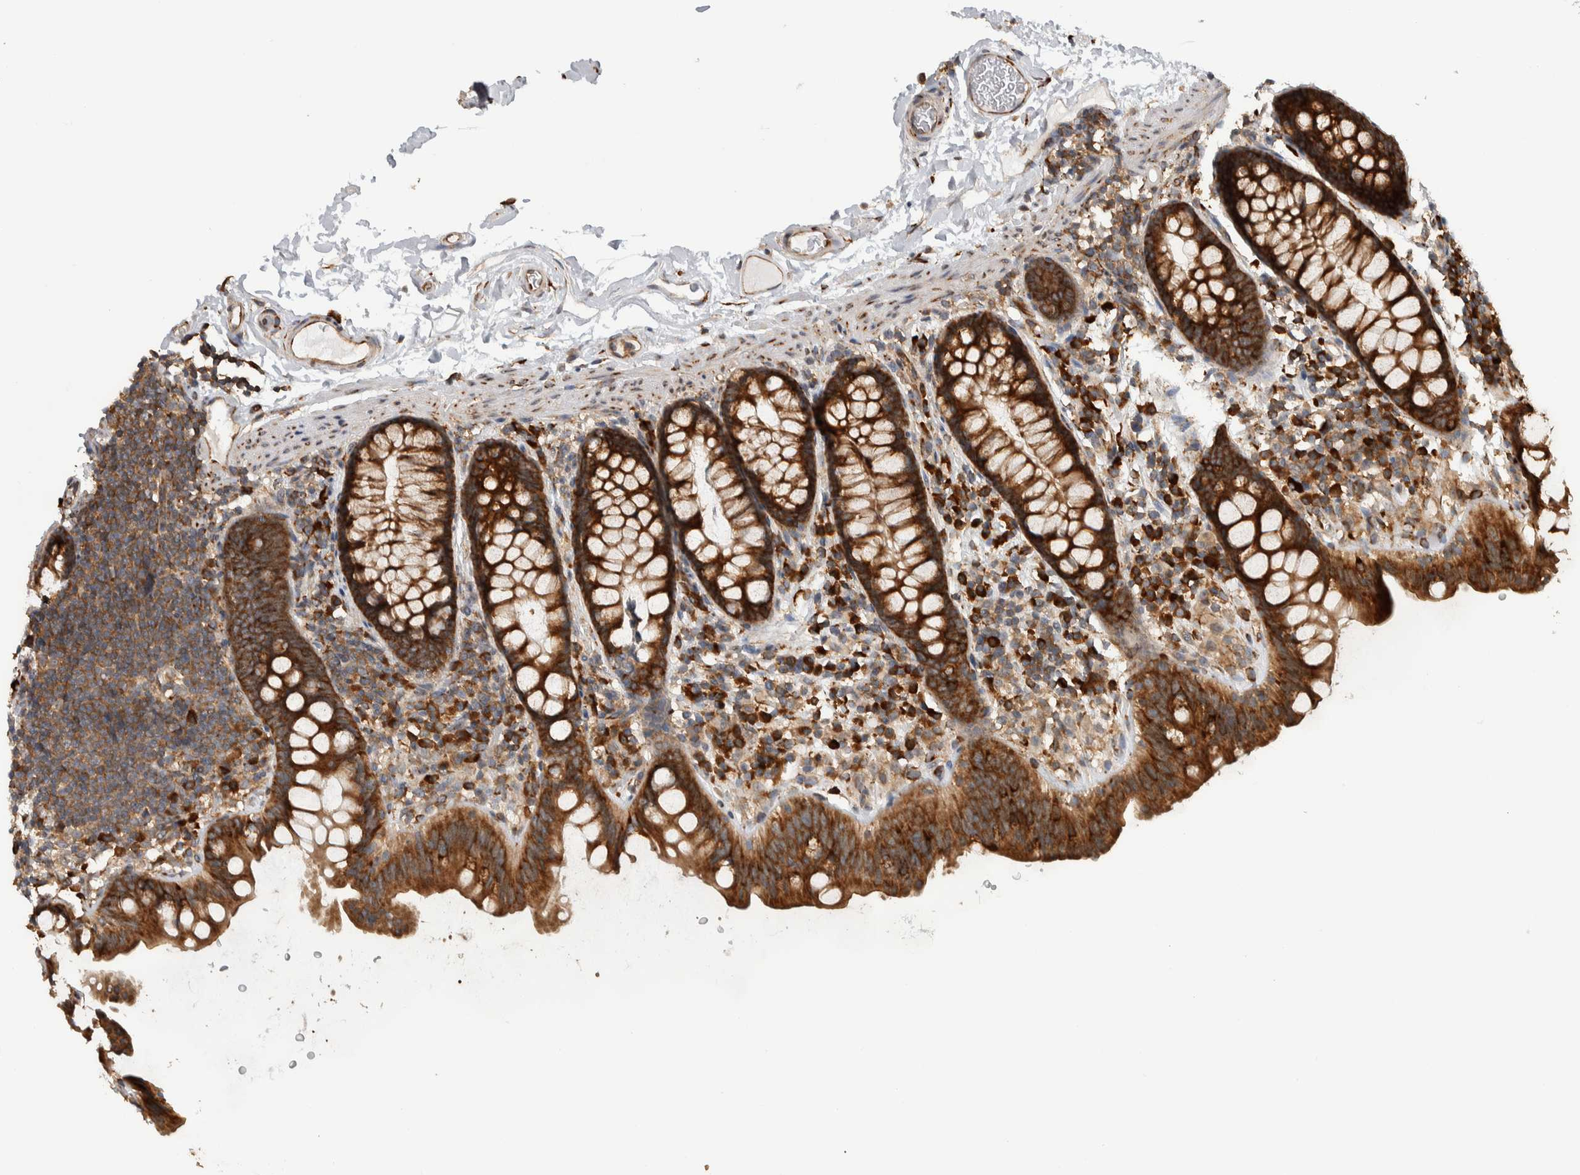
{"staining": {"intensity": "strong", "quantity": ">75%", "location": "cytoplasmic/membranous"}, "tissue": "colon", "cell_type": "Endothelial cells", "image_type": "normal", "snomed": [{"axis": "morphology", "description": "Normal tissue, NOS"}, {"axis": "topography", "description": "Colon"}], "caption": "An image showing strong cytoplasmic/membranous expression in approximately >75% of endothelial cells in benign colon, as visualized by brown immunohistochemical staining.", "gene": "EIF3H", "patient": {"sex": "female", "age": 80}}